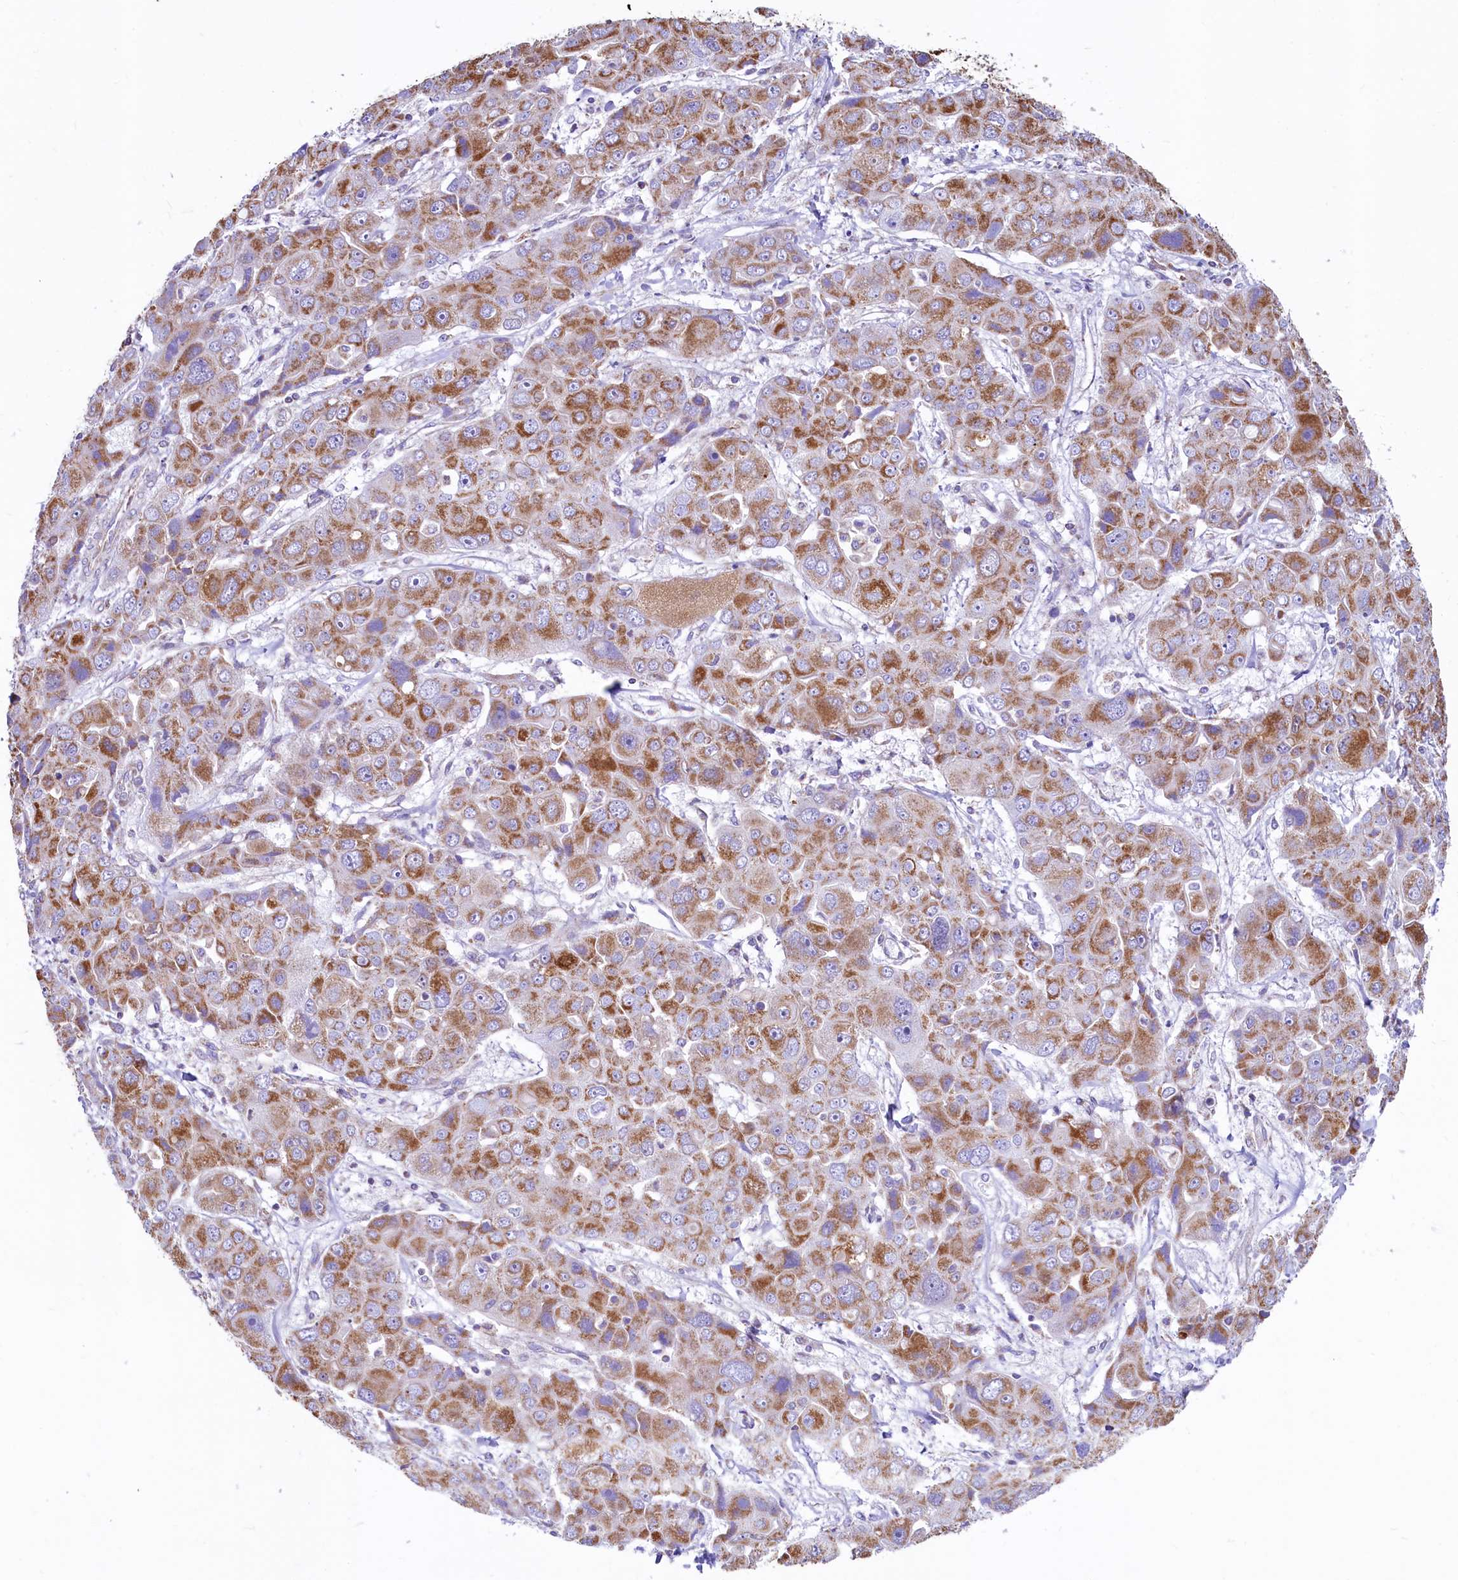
{"staining": {"intensity": "moderate", "quantity": ">75%", "location": "cytoplasmic/membranous"}, "tissue": "liver cancer", "cell_type": "Tumor cells", "image_type": "cancer", "snomed": [{"axis": "morphology", "description": "Cholangiocarcinoma"}, {"axis": "topography", "description": "Liver"}], "caption": "Protein expression analysis of liver cholangiocarcinoma reveals moderate cytoplasmic/membranous positivity in about >75% of tumor cells. Using DAB (3,3'-diaminobenzidine) (brown) and hematoxylin (blue) stains, captured at high magnification using brightfield microscopy.", "gene": "VWCE", "patient": {"sex": "male", "age": 67}}